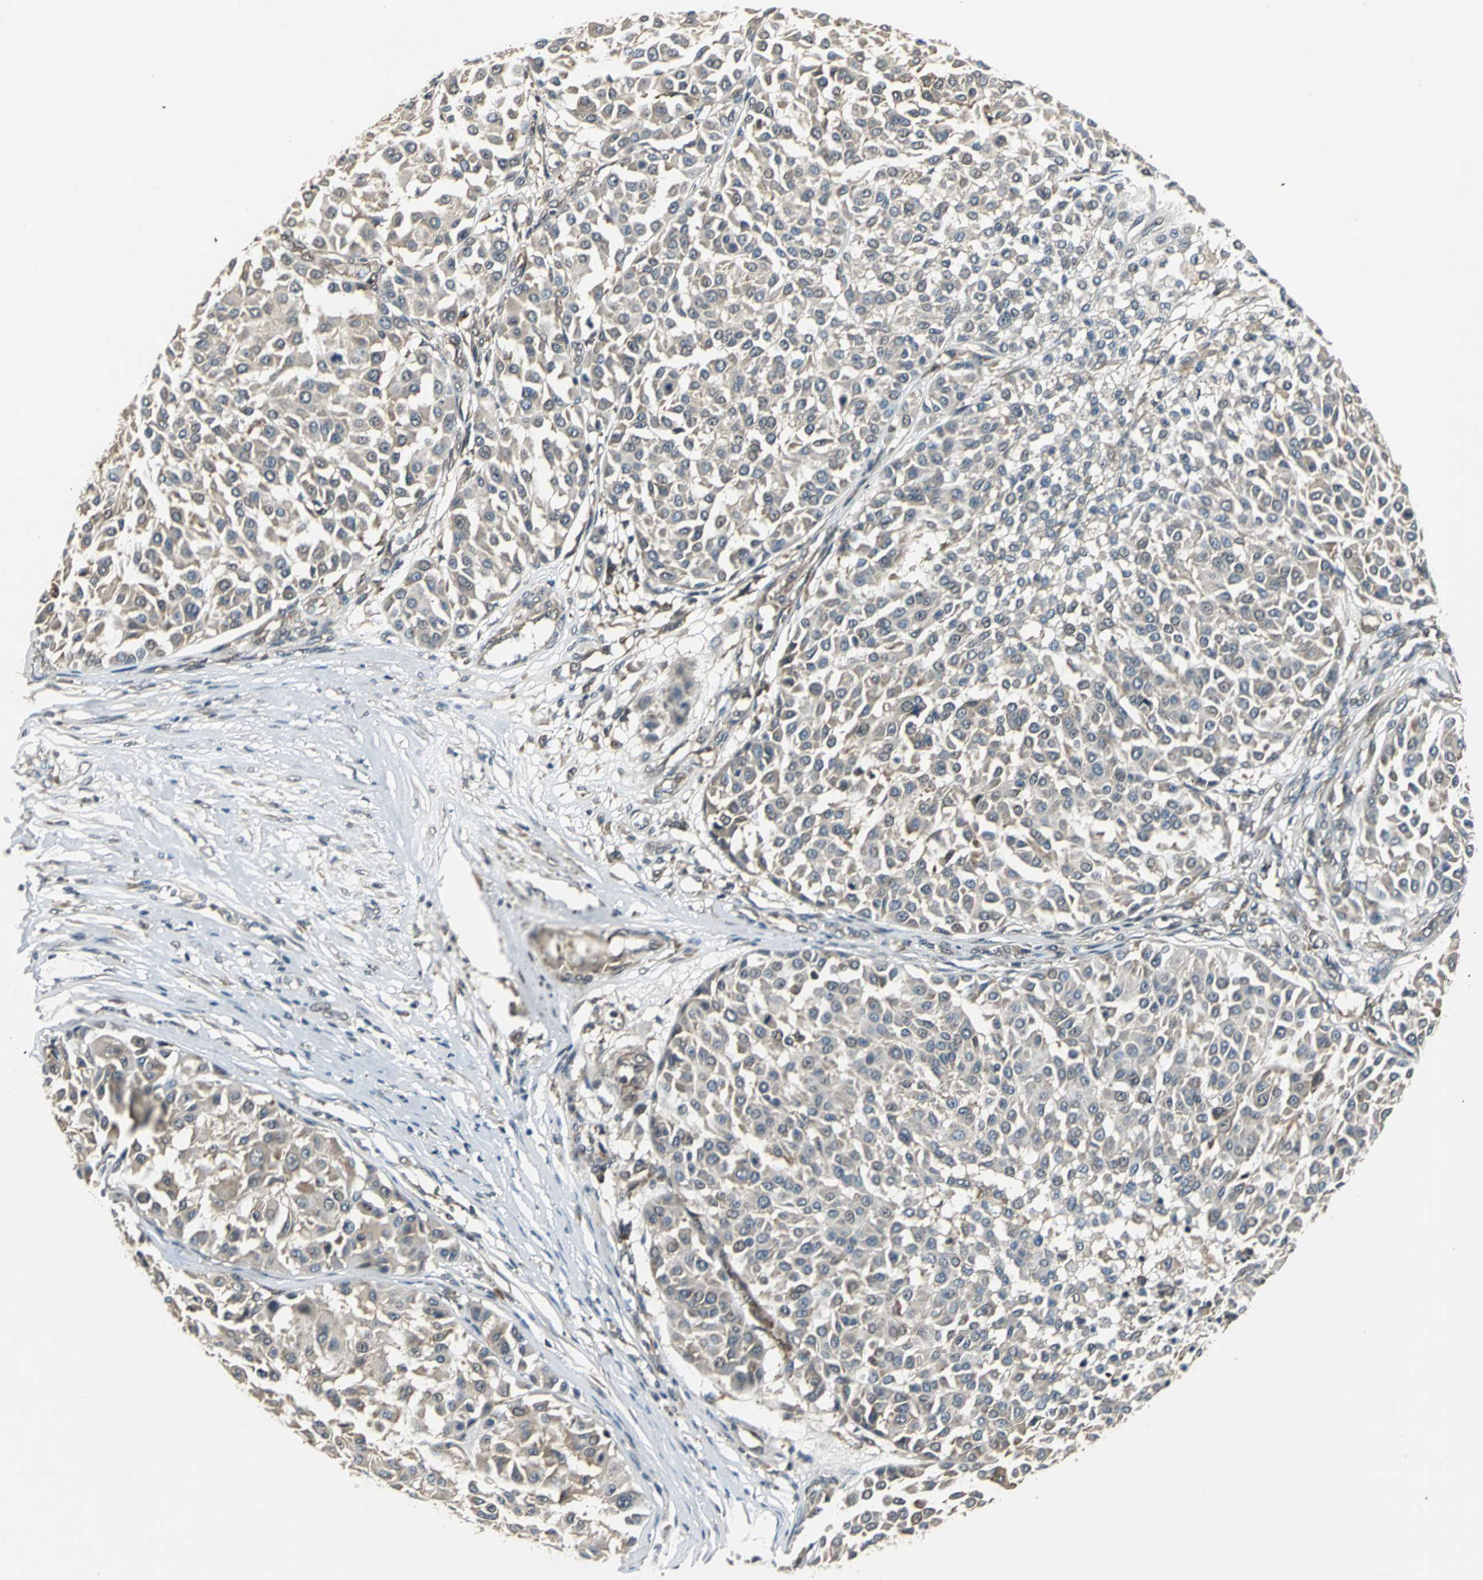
{"staining": {"intensity": "weak", "quantity": "<25%", "location": "cytoplasmic/membranous"}, "tissue": "melanoma", "cell_type": "Tumor cells", "image_type": "cancer", "snomed": [{"axis": "morphology", "description": "Malignant melanoma, Metastatic site"}, {"axis": "topography", "description": "Soft tissue"}], "caption": "A micrograph of melanoma stained for a protein demonstrates no brown staining in tumor cells.", "gene": "EIF2B2", "patient": {"sex": "male", "age": 41}}